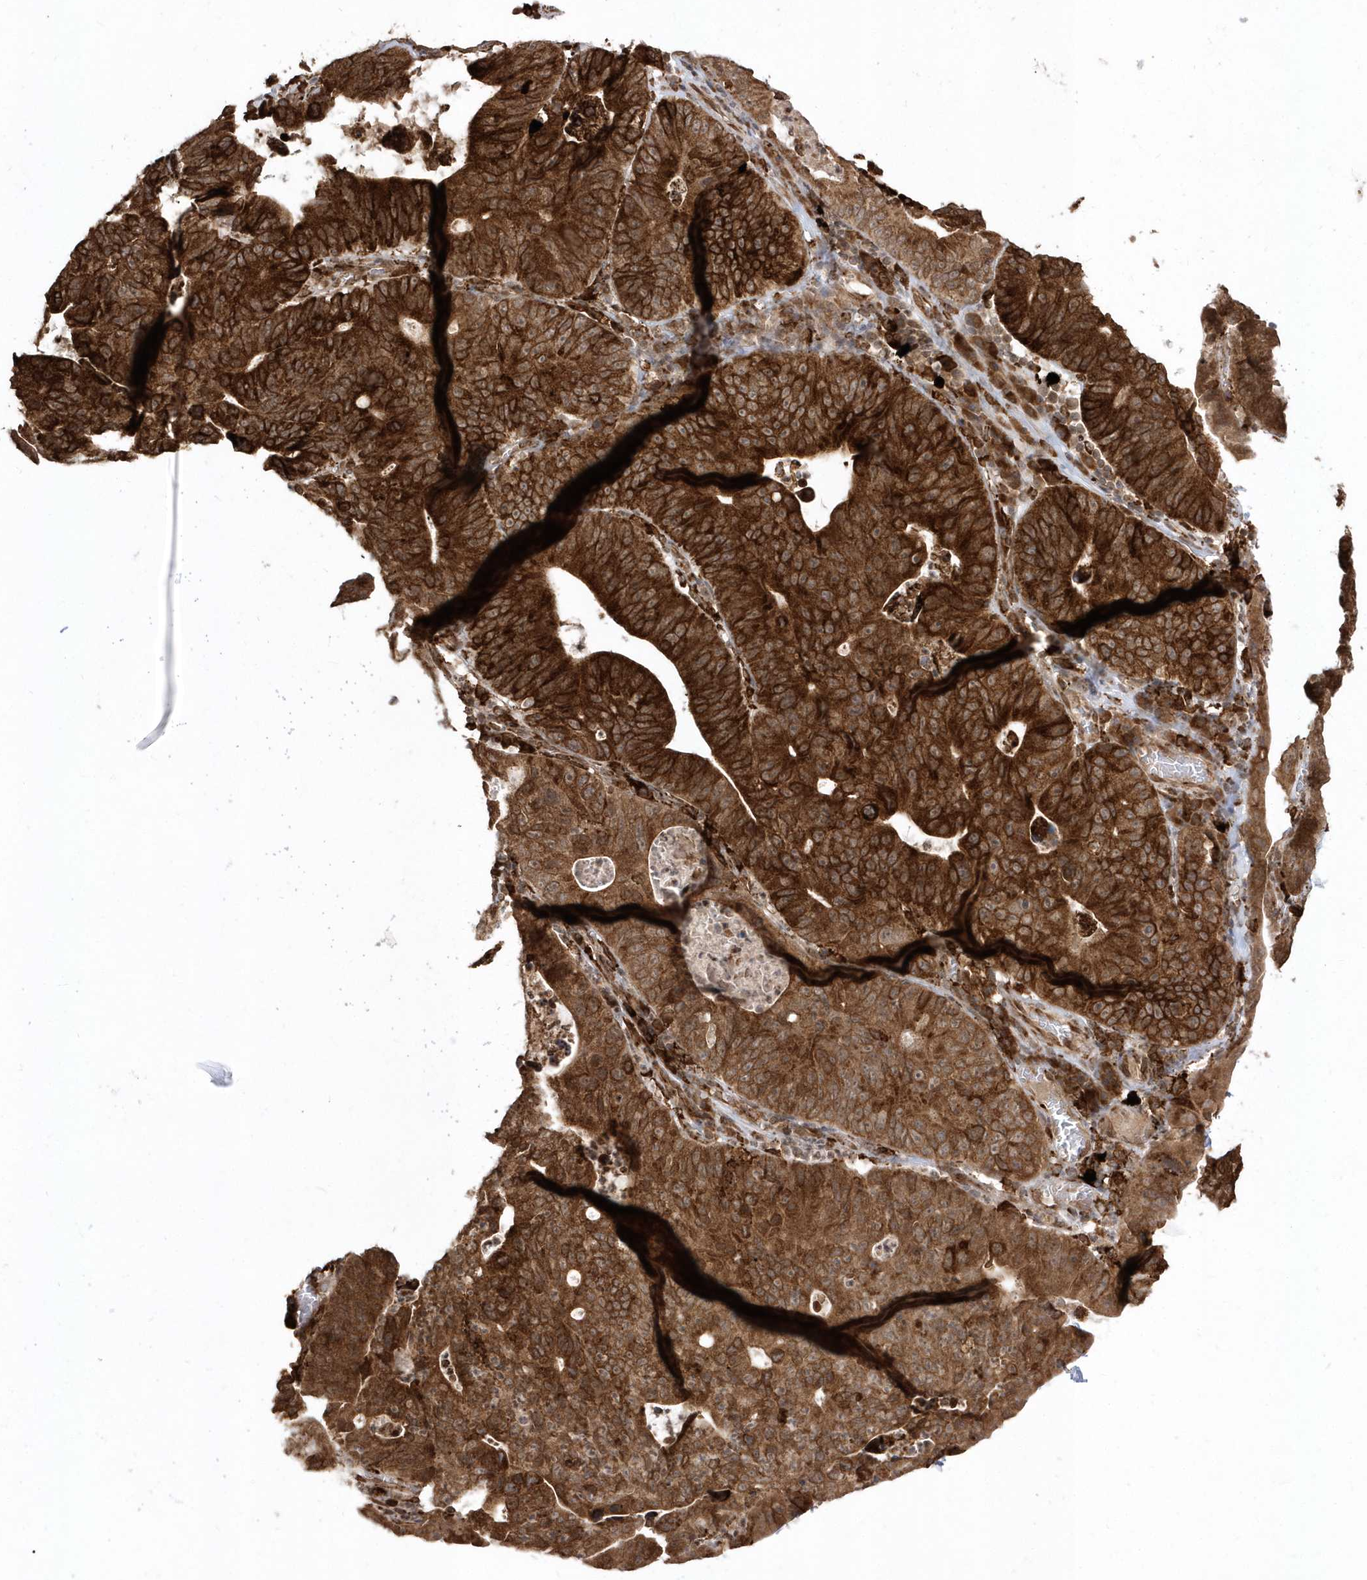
{"staining": {"intensity": "strong", "quantity": ">75%", "location": "cytoplasmic/membranous,nuclear"}, "tissue": "stomach cancer", "cell_type": "Tumor cells", "image_type": "cancer", "snomed": [{"axis": "morphology", "description": "Adenocarcinoma, NOS"}, {"axis": "topography", "description": "Stomach"}], "caption": "High-magnification brightfield microscopy of stomach cancer stained with DAB (brown) and counterstained with hematoxylin (blue). tumor cells exhibit strong cytoplasmic/membranous and nuclear staining is present in about>75% of cells.", "gene": "EPC2", "patient": {"sex": "male", "age": 59}}